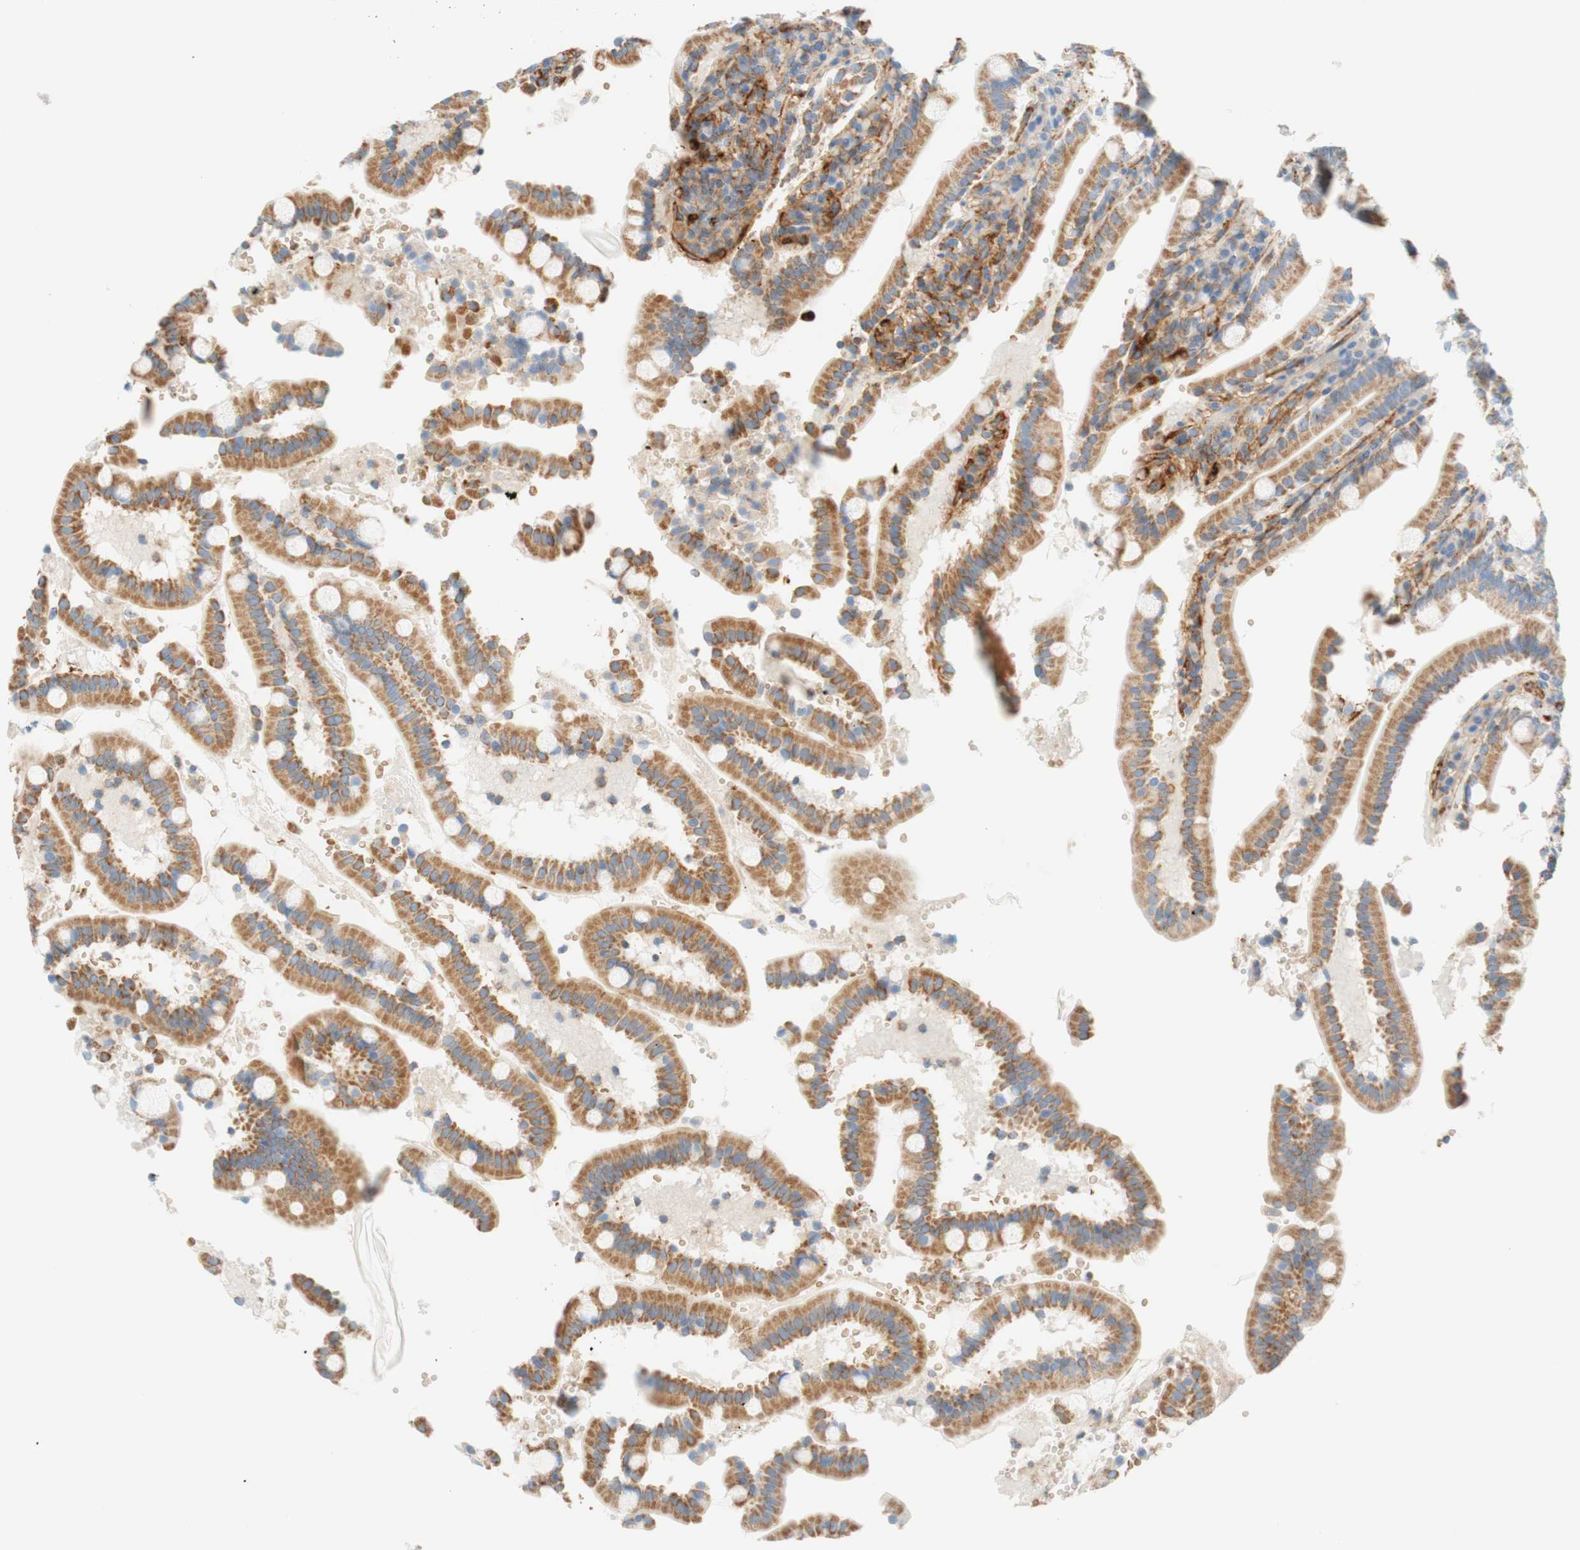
{"staining": {"intensity": "moderate", "quantity": ">75%", "location": "cytoplasmic/membranous"}, "tissue": "duodenum", "cell_type": "Glandular cells", "image_type": "normal", "snomed": [{"axis": "morphology", "description": "Normal tissue, NOS"}, {"axis": "topography", "description": "Small intestine, NOS"}], "caption": "Duodenum stained with DAB (3,3'-diaminobenzidine) IHC displays medium levels of moderate cytoplasmic/membranous staining in approximately >75% of glandular cells. (Stains: DAB (3,3'-diaminobenzidine) in brown, nuclei in blue, Microscopy: brightfield microscopy at high magnification).", "gene": "STOM", "patient": {"sex": "female", "age": 71}}